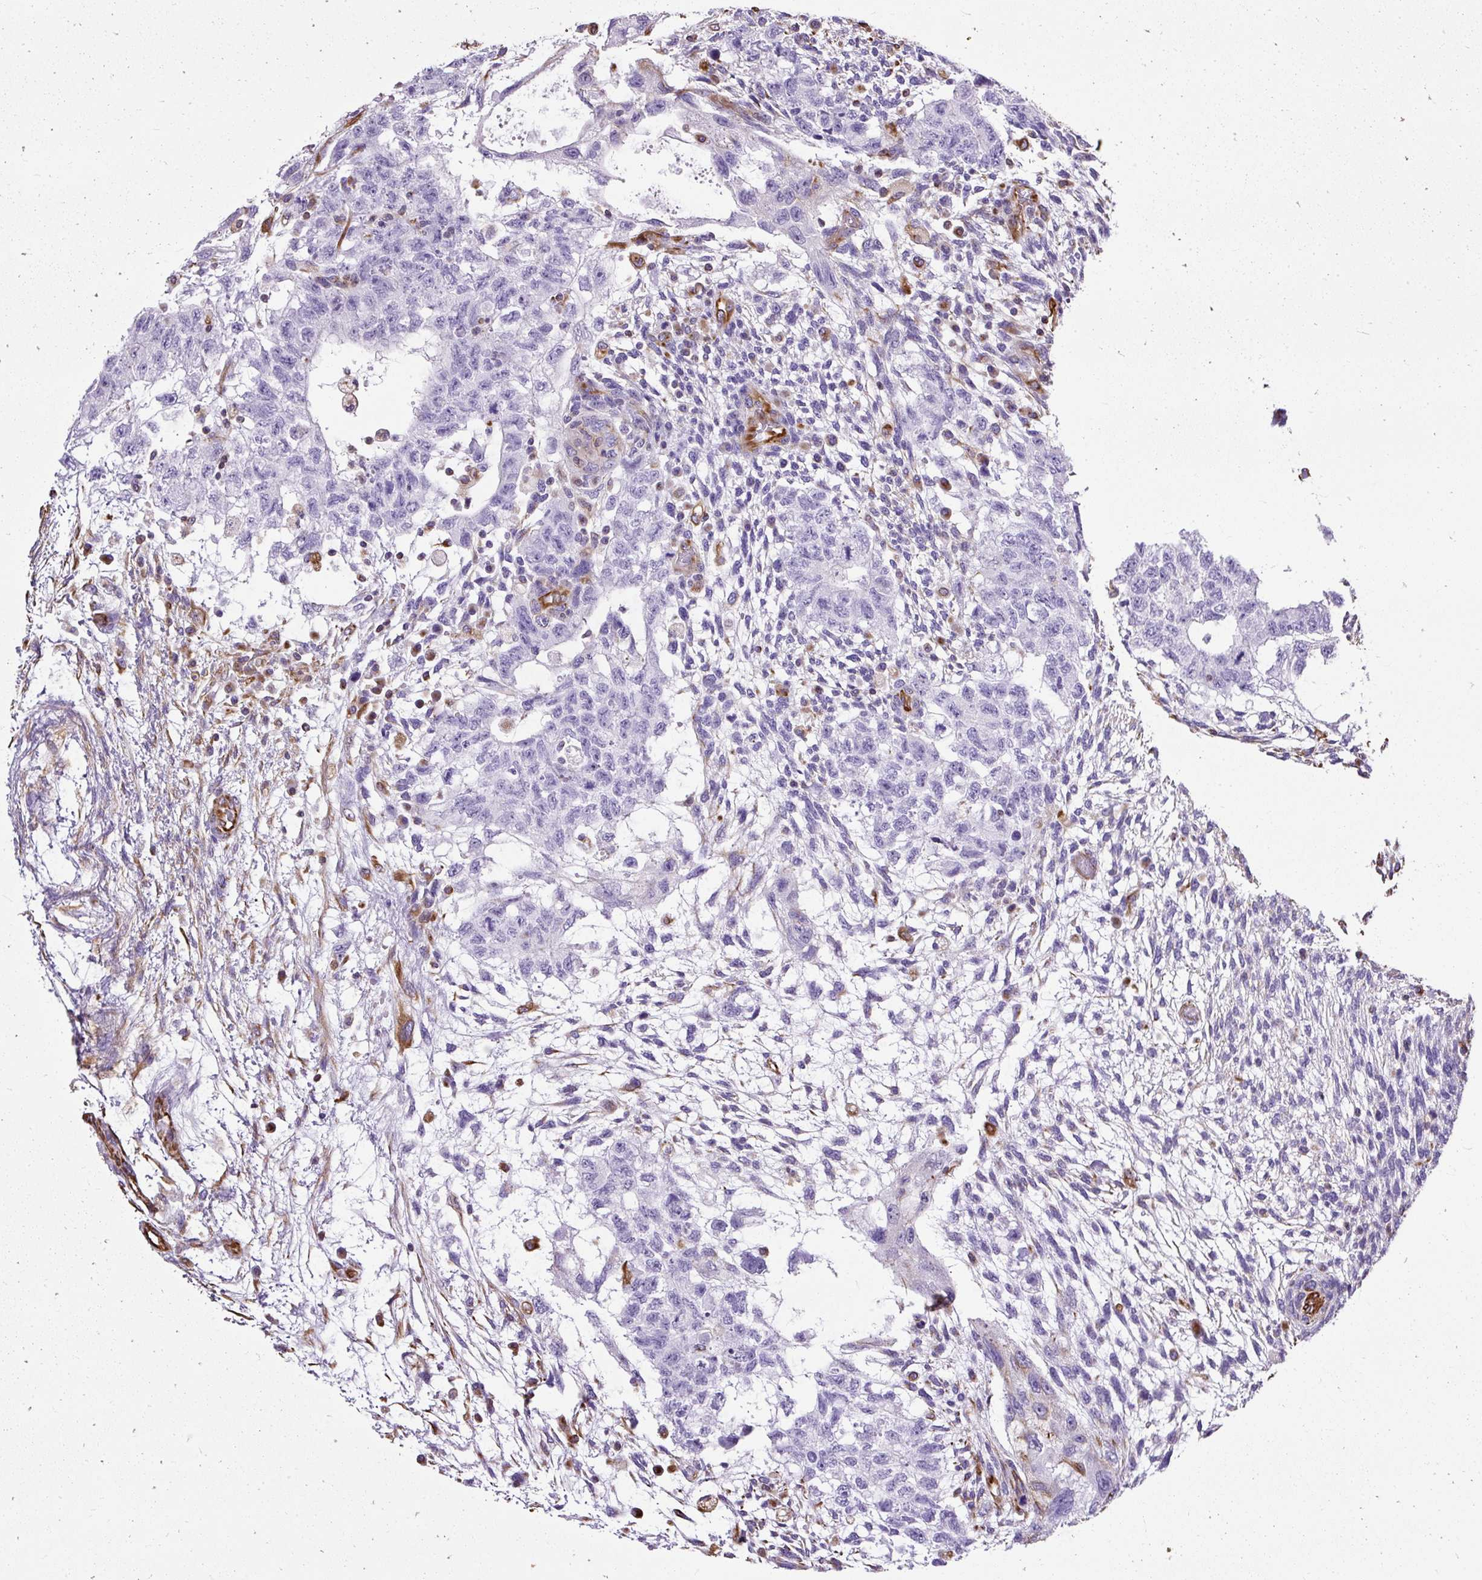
{"staining": {"intensity": "negative", "quantity": "none", "location": "none"}, "tissue": "testis cancer", "cell_type": "Tumor cells", "image_type": "cancer", "snomed": [{"axis": "morphology", "description": "Normal tissue, NOS"}, {"axis": "morphology", "description": "Carcinoma, Embryonal, NOS"}, {"axis": "topography", "description": "Testis"}], "caption": "Testis cancer (embryonal carcinoma) was stained to show a protein in brown. There is no significant staining in tumor cells.", "gene": "PLS1", "patient": {"sex": "male", "age": 36}}